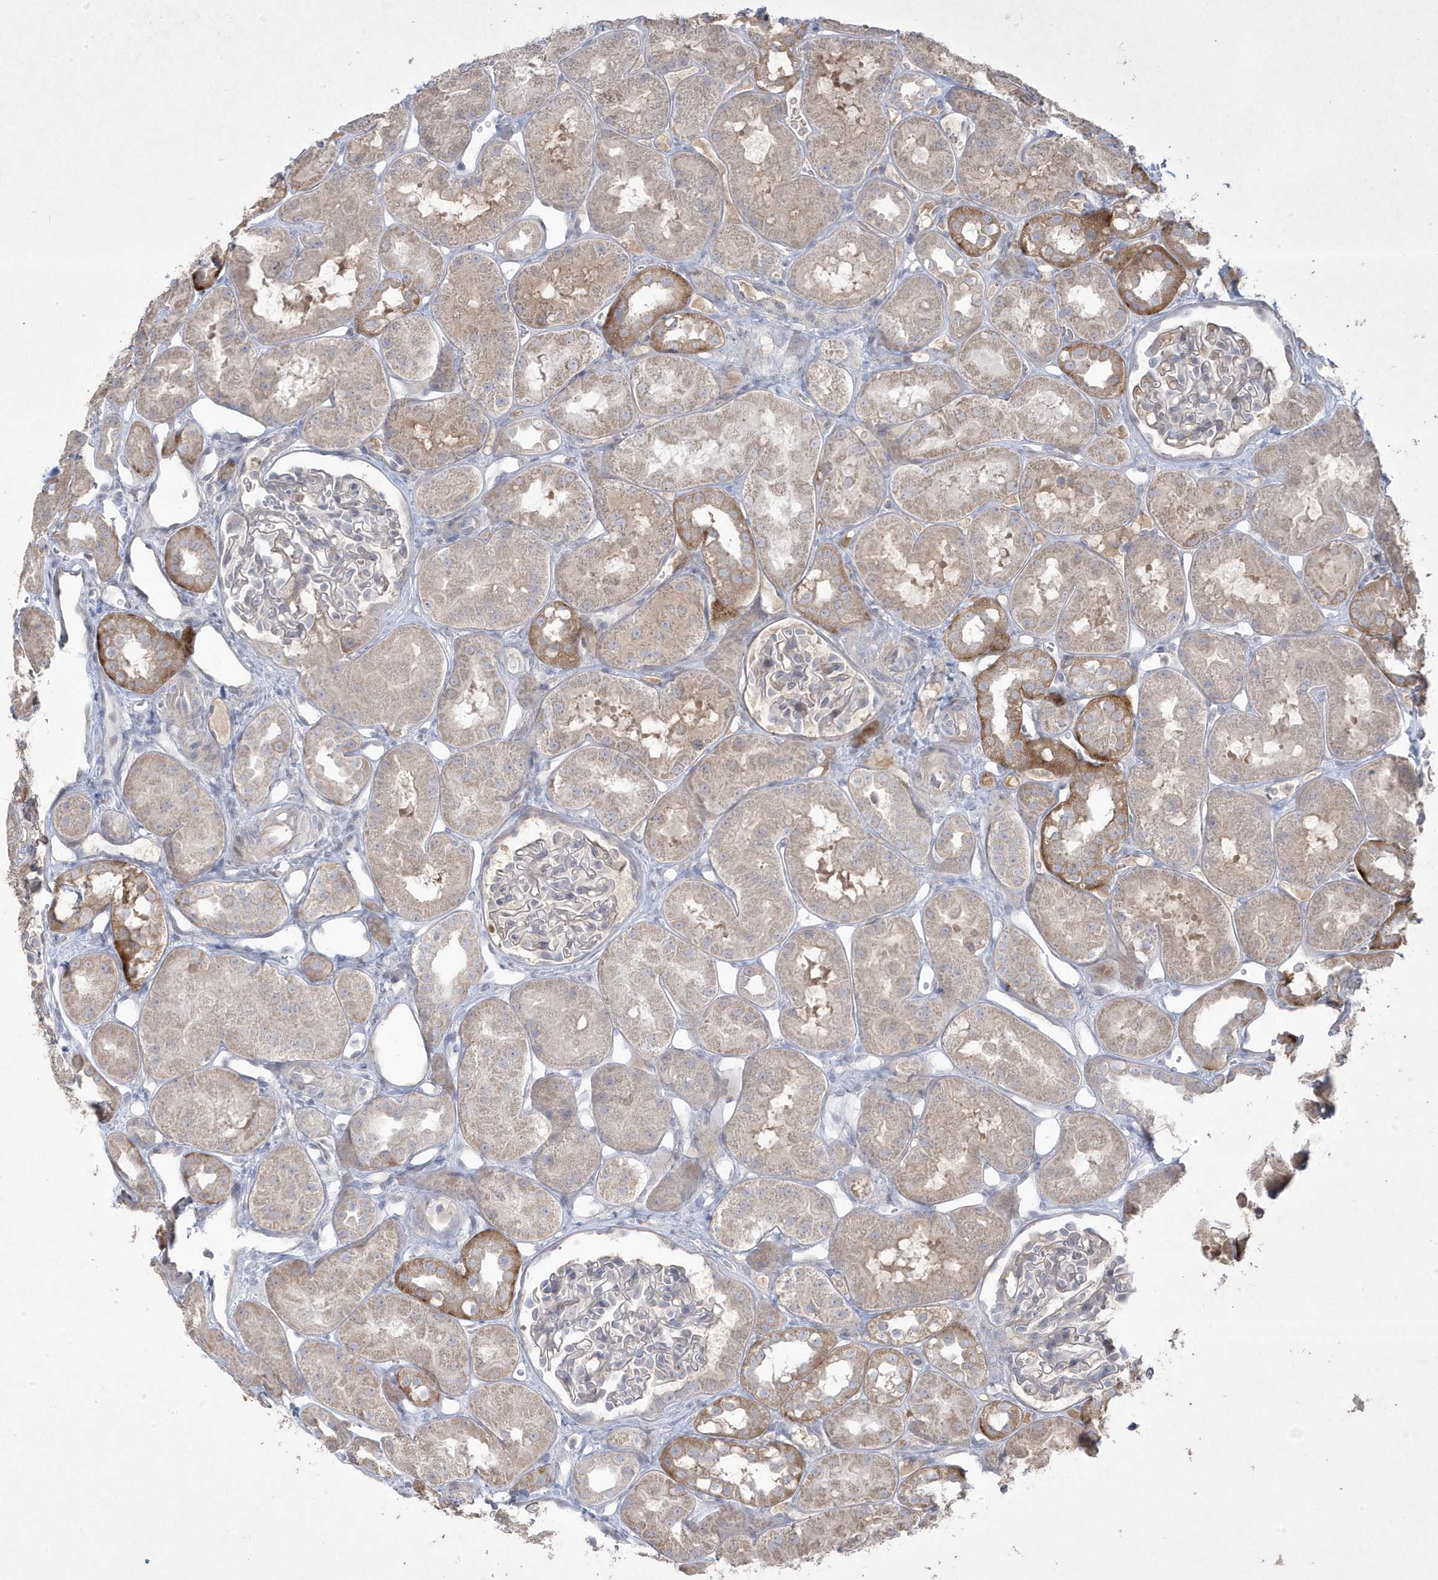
{"staining": {"intensity": "negative", "quantity": "none", "location": "none"}, "tissue": "kidney", "cell_type": "Cells in glomeruli", "image_type": "normal", "snomed": [{"axis": "morphology", "description": "Normal tissue, NOS"}, {"axis": "topography", "description": "Kidney"}], "caption": "Immunohistochemistry (IHC) of unremarkable kidney displays no positivity in cells in glomeruli. (IHC, brightfield microscopy, high magnification).", "gene": "RGL4", "patient": {"sex": "male", "age": 16}}